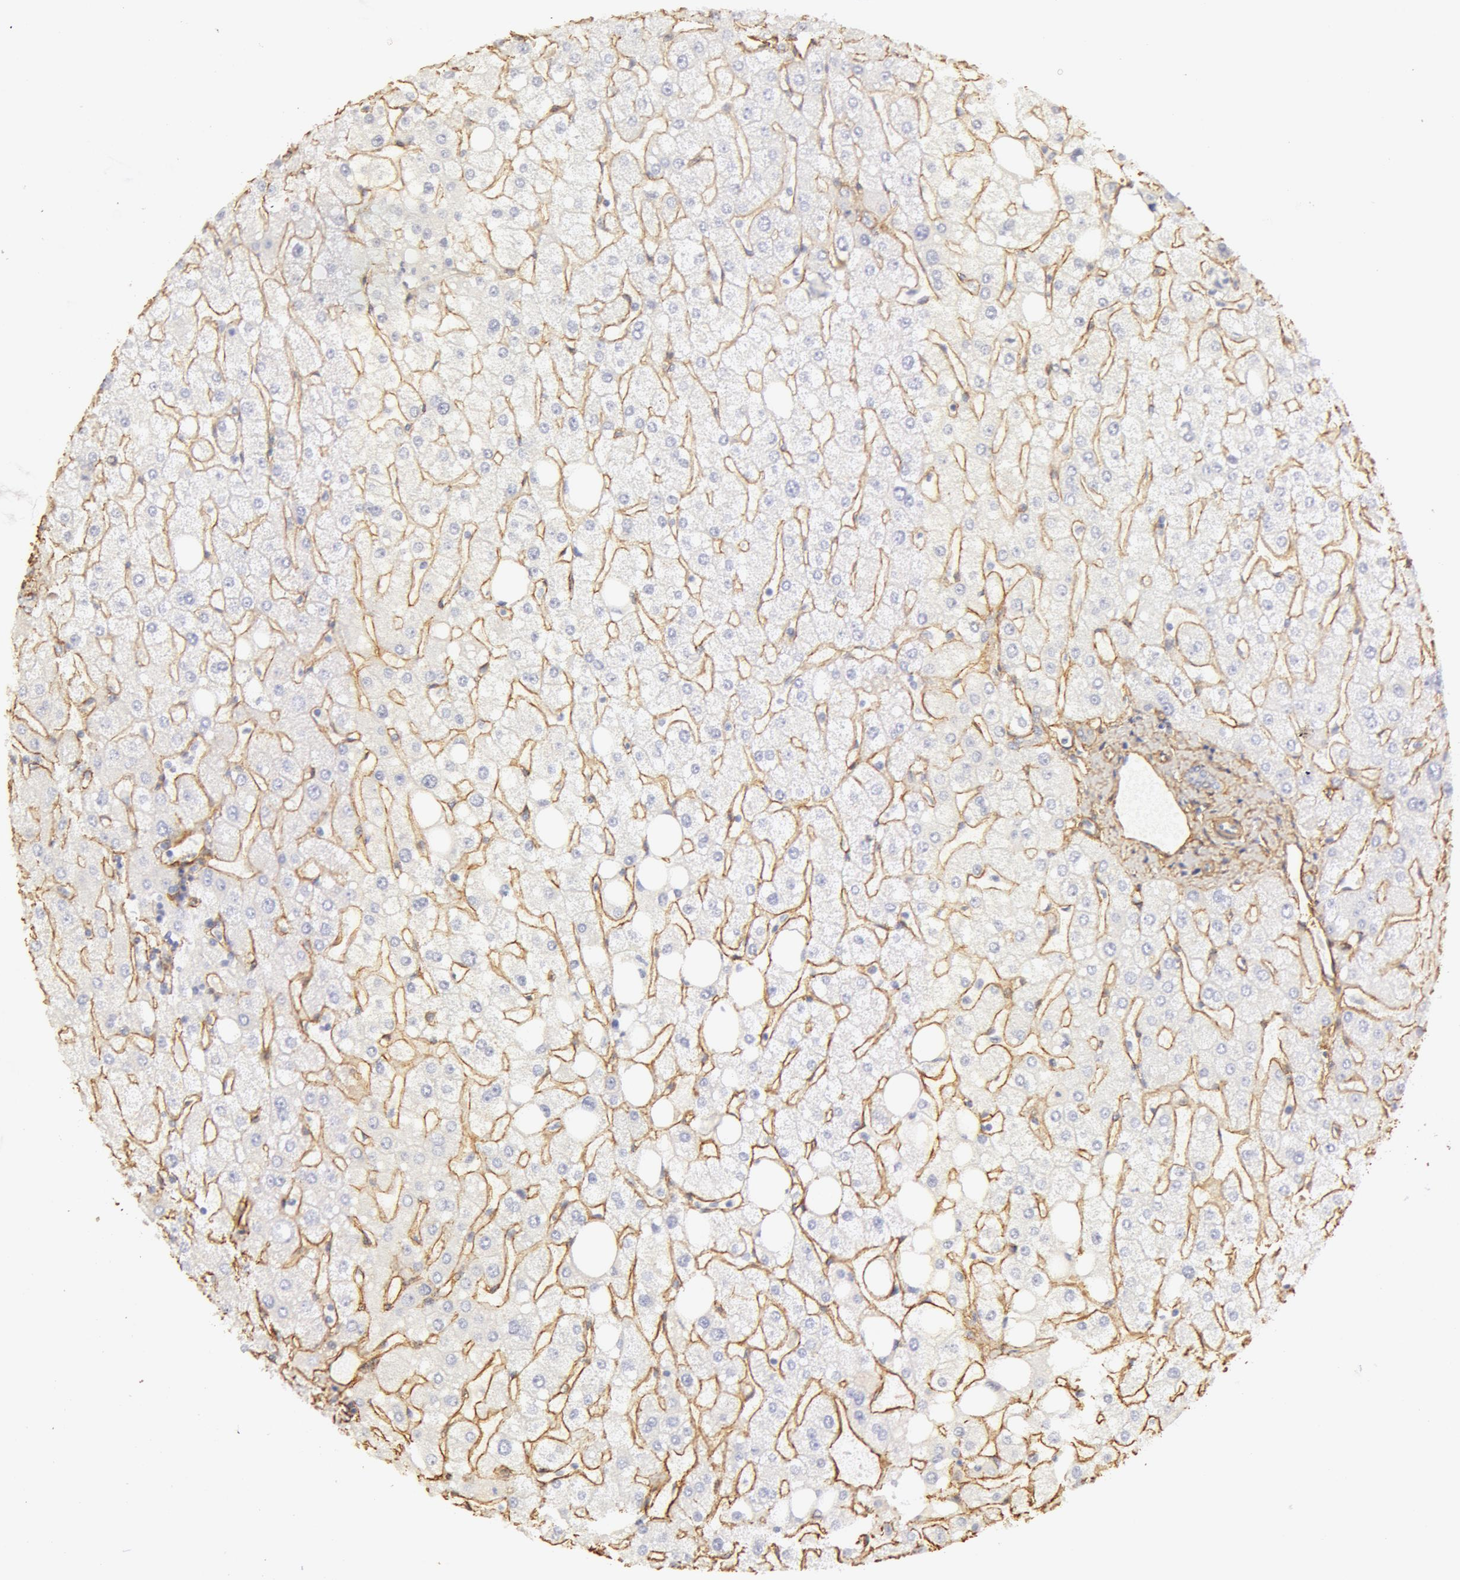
{"staining": {"intensity": "weak", "quantity": ">75%", "location": "cytoplasmic/membranous"}, "tissue": "liver", "cell_type": "Cholangiocytes", "image_type": "normal", "snomed": [{"axis": "morphology", "description": "Normal tissue, NOS"}, {"axis": "topography", "description": "Liver"}], "caption": "A micrograph of human liver stained for a protein reveals weak cytoplasmic/membranous brown staining in cholangiocytes. Nuclei are stained in blue.", "gene": "COL4A1", "patient": {"sex": "male", "age": 35}}